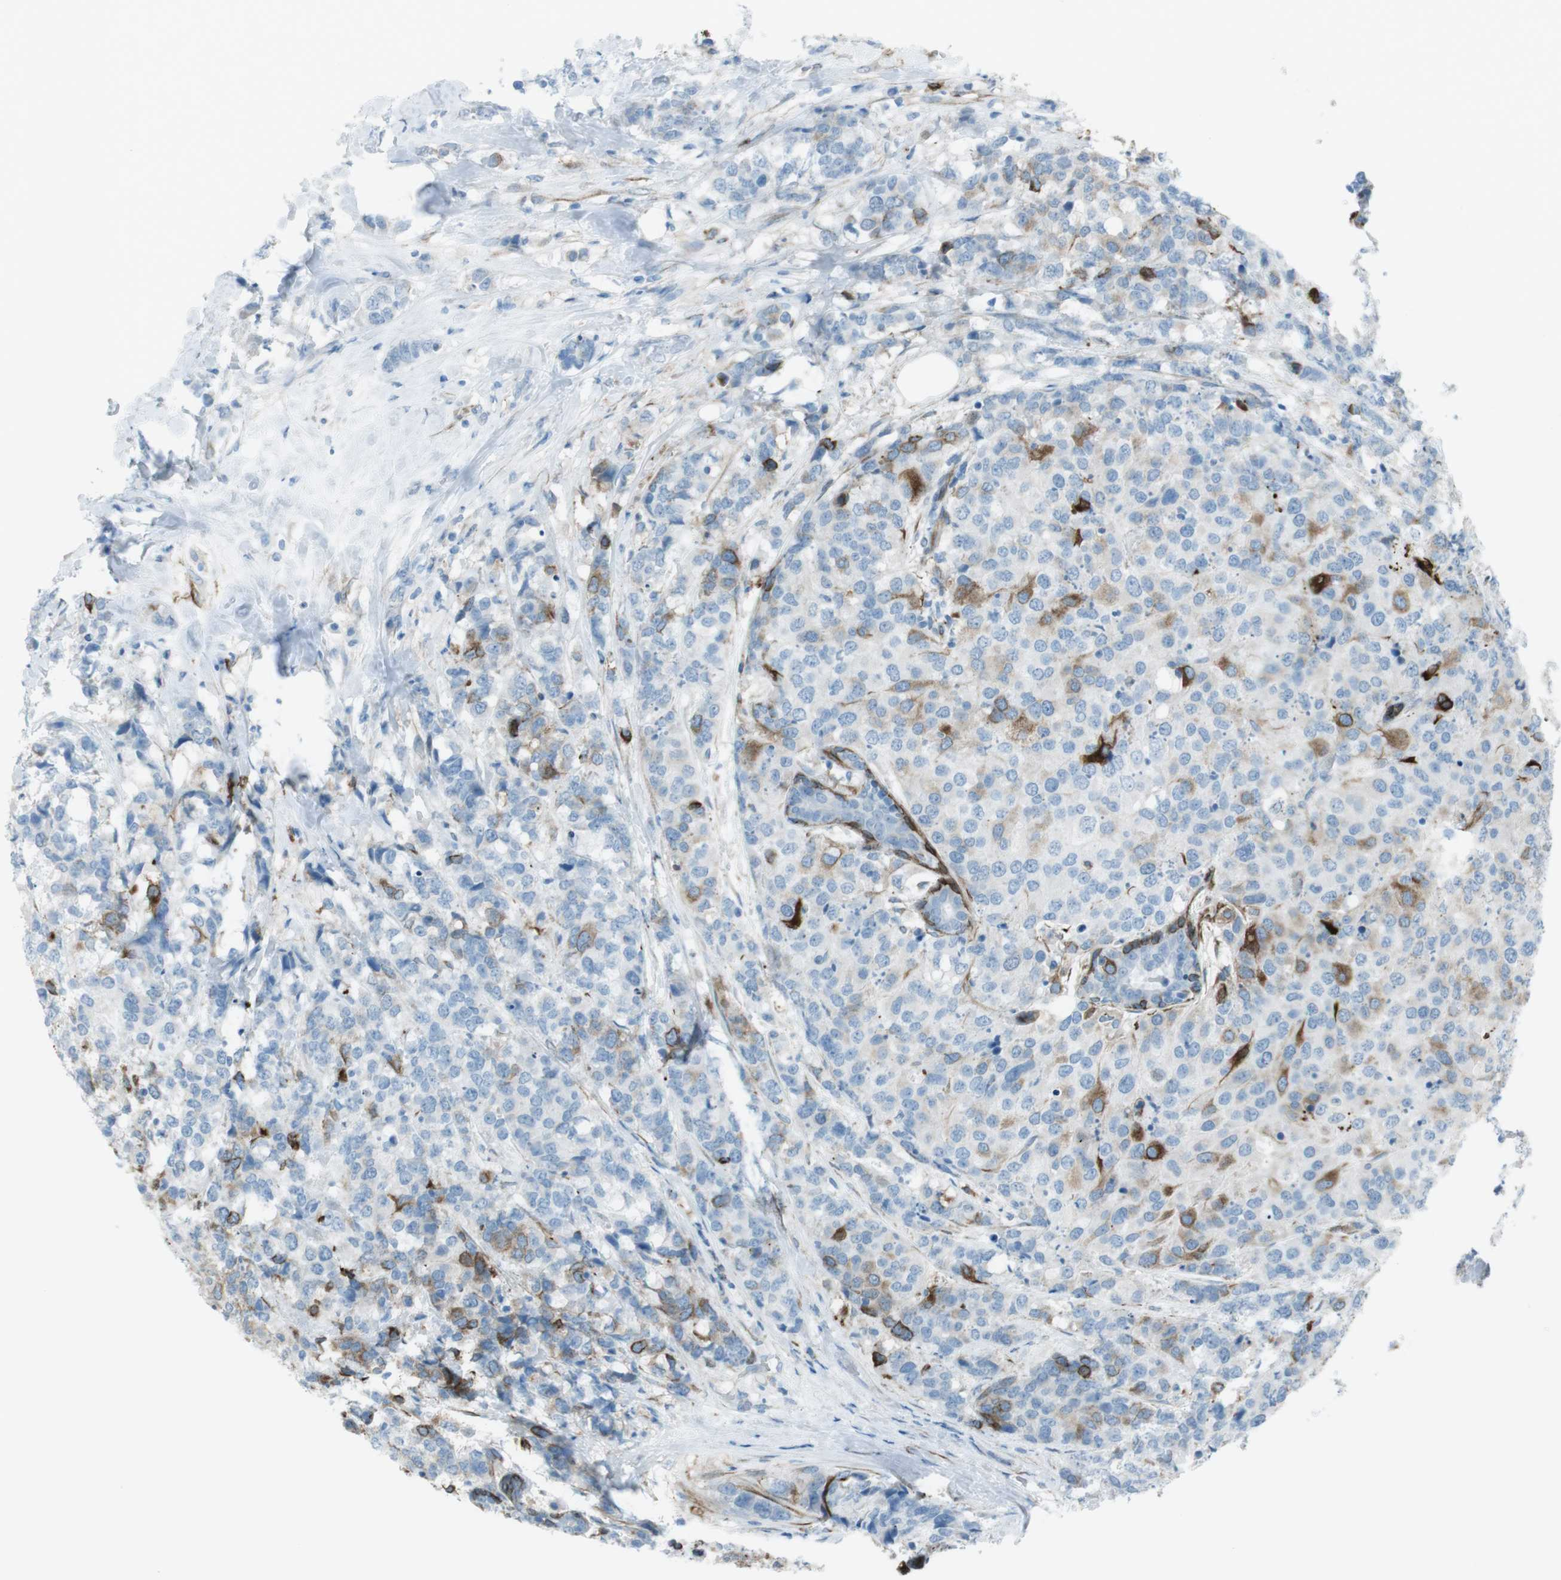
{"staining": {"intensity": "strong", "quantity": "<25%", "location": "cytoplasmic/membranous"}, "tissue": "breast cancer", "cell_type": "Tumor cells", "image_type": "cancer", "snomed": [{"axis": "morphology", "description": "Lobular carcinoma"}, {"axis": "topography", "description": "Breast"}], "caption": "Immunohistochemistry photomicrograph of breast lobular carcinoma stained for a protein (brown), which displays medium levels of strong cytoplasmic/membranous expression in about <25% of tumor cells.", "gene": "TUBB2A", "patient": {"sex": "female", "age": 59}}